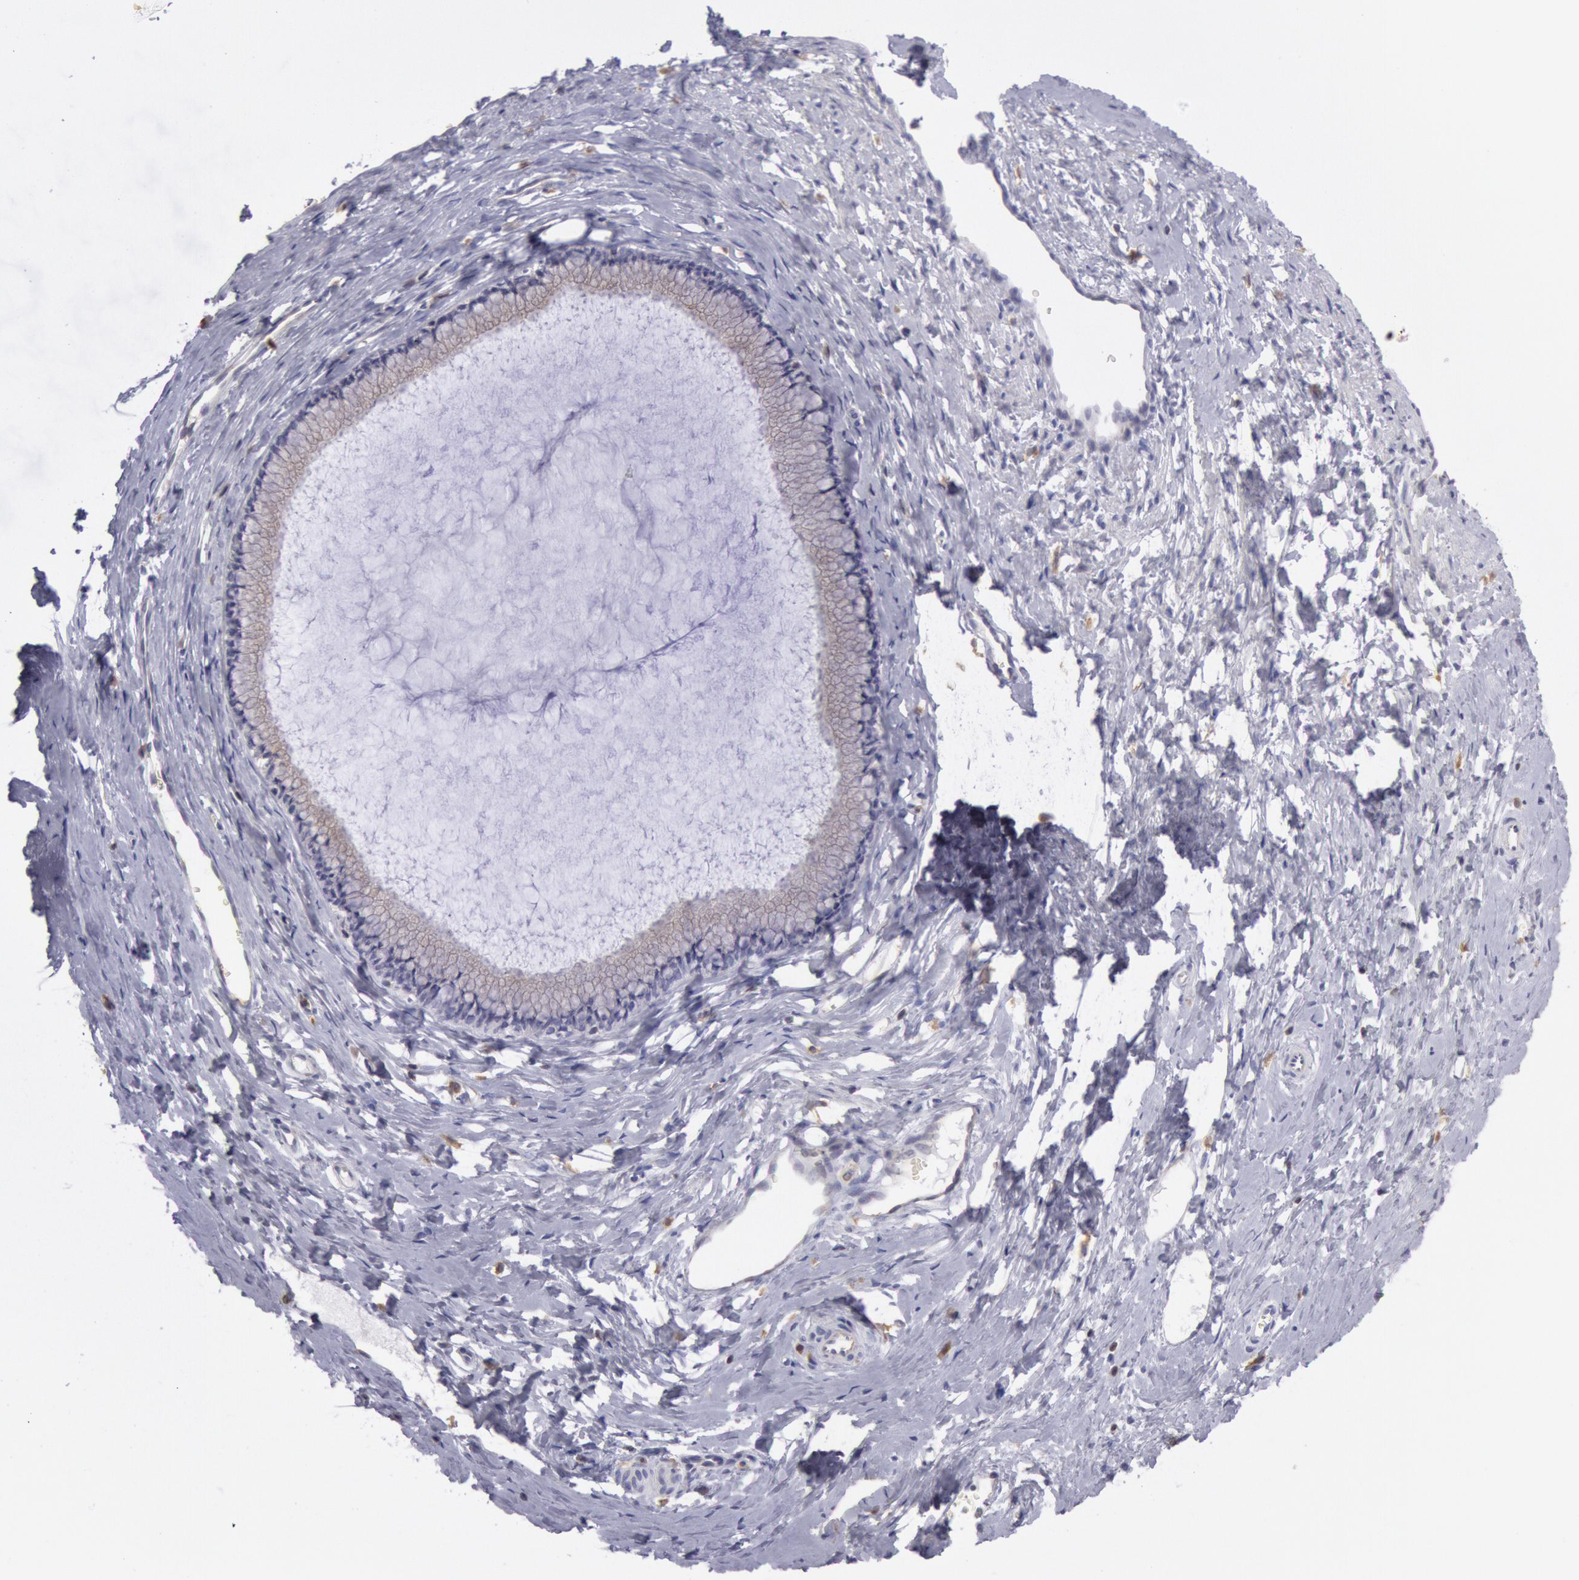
{"staining": {"intensity": "negative", "quantity": "none", "location": "none"}, "tissue": "cervix", "cell_type": "Glandular cells", "image_type": "normal", "snomed": [{"axis": "morphology", "description": "Normal tissue, NOS"}, {"axis": "topography", "description": "Cervix"}], "caption": "A photomicrograph of human cervix is negative for staining in glandular cells.", "gene": "RAB27A", "patient": {"sex": "female", "age": 40}}